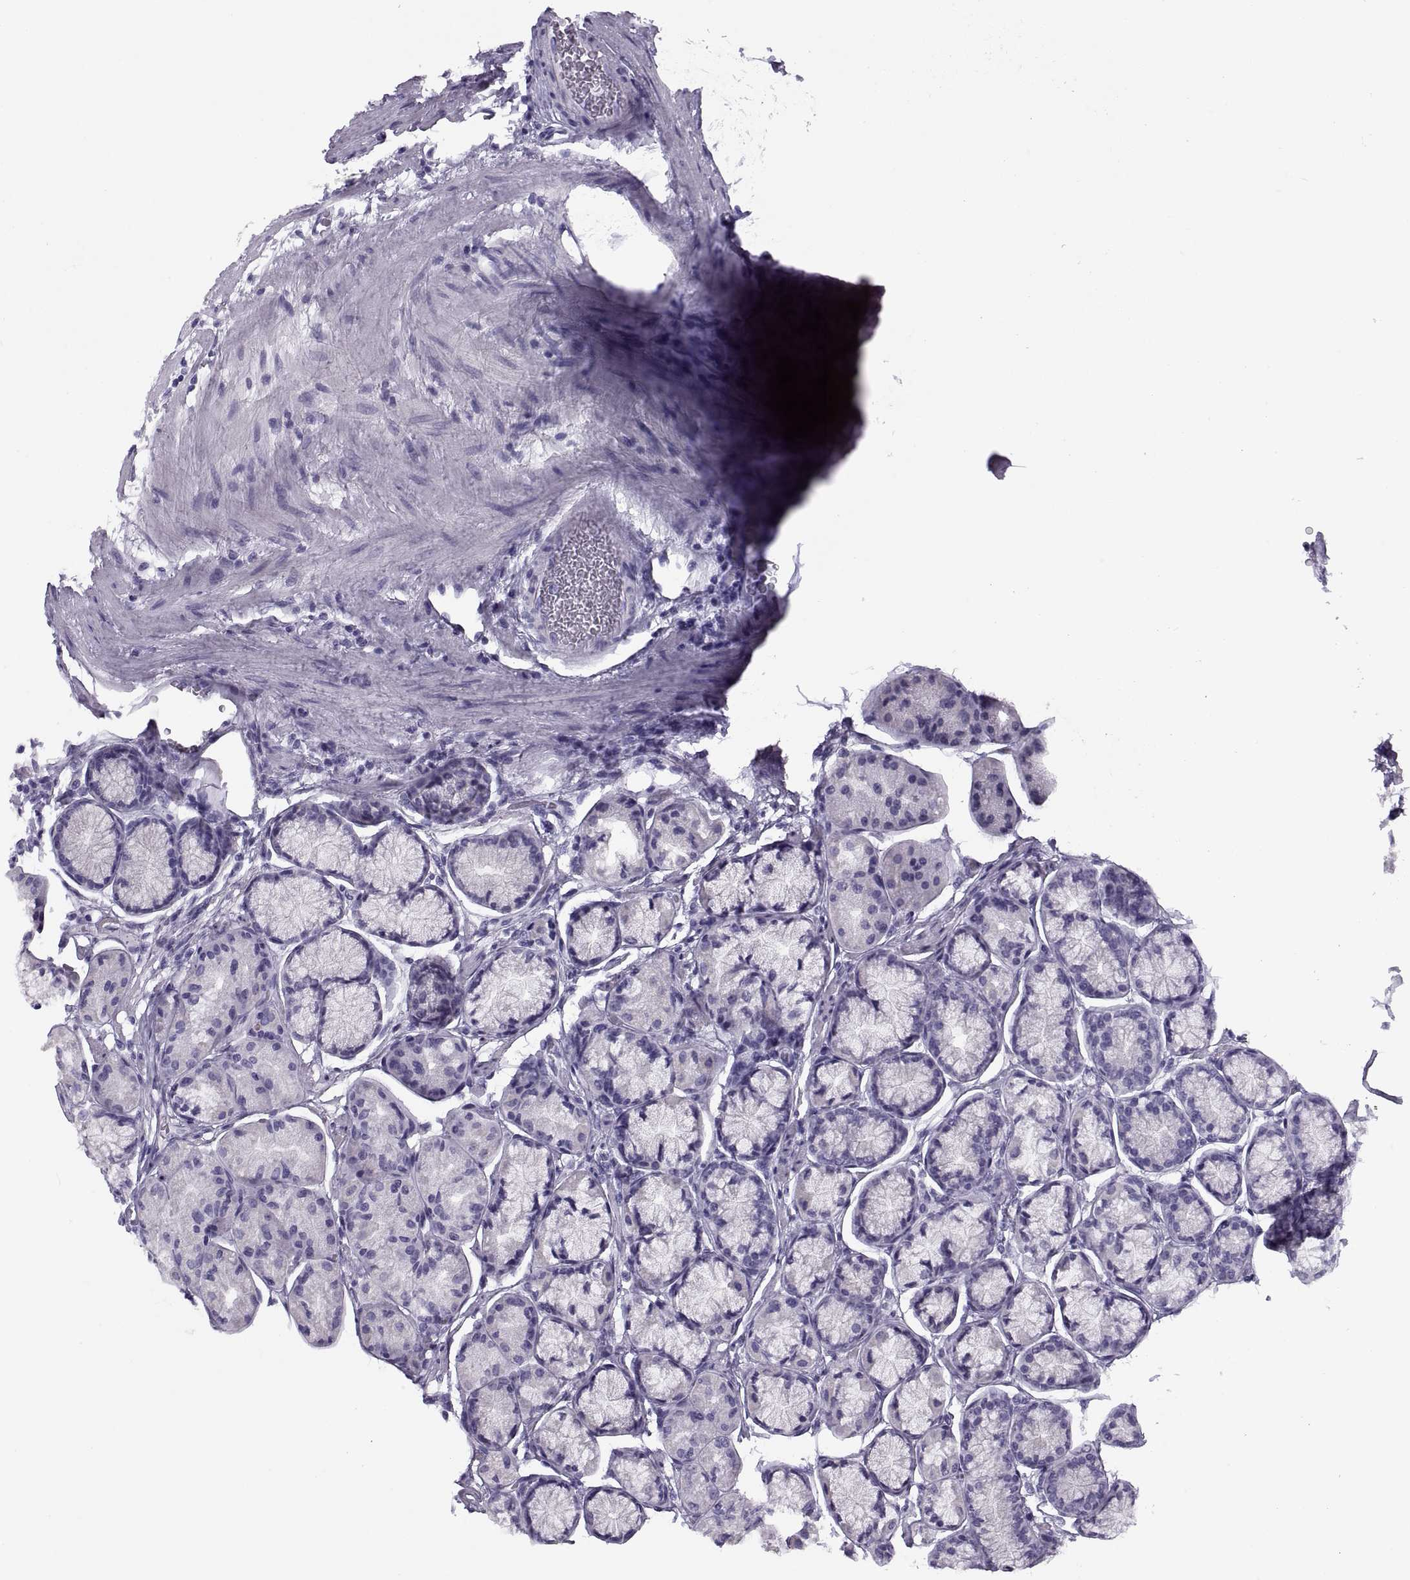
{"staining": {"intensity": "weak", "quantity": "<25%", "location": "cytoplasmic/membranous"}, "tissue": "stomach", "cell_type": "Glandular cells", "image_type": "normal", "snomed": [{"axis": "morphology", "description": "Normal tissue, NOS"}, {"axis": "morphology", "description": "Adenocarcinoma, NOS"}, {"axis": "morphology", "description": "Adenocarcinoma, High grade"}, {"axis": "topography", "description": "Stomach, upper"}, {"axis": "topography", "description": "Stomach"}], "caption": "This is a photomicrograph of immunohistochemistry staining of benign stomach, which shows no positivity in glandular cells.", "gene": "RLBP1", "patient": {"sex": "female", "age": 65}}